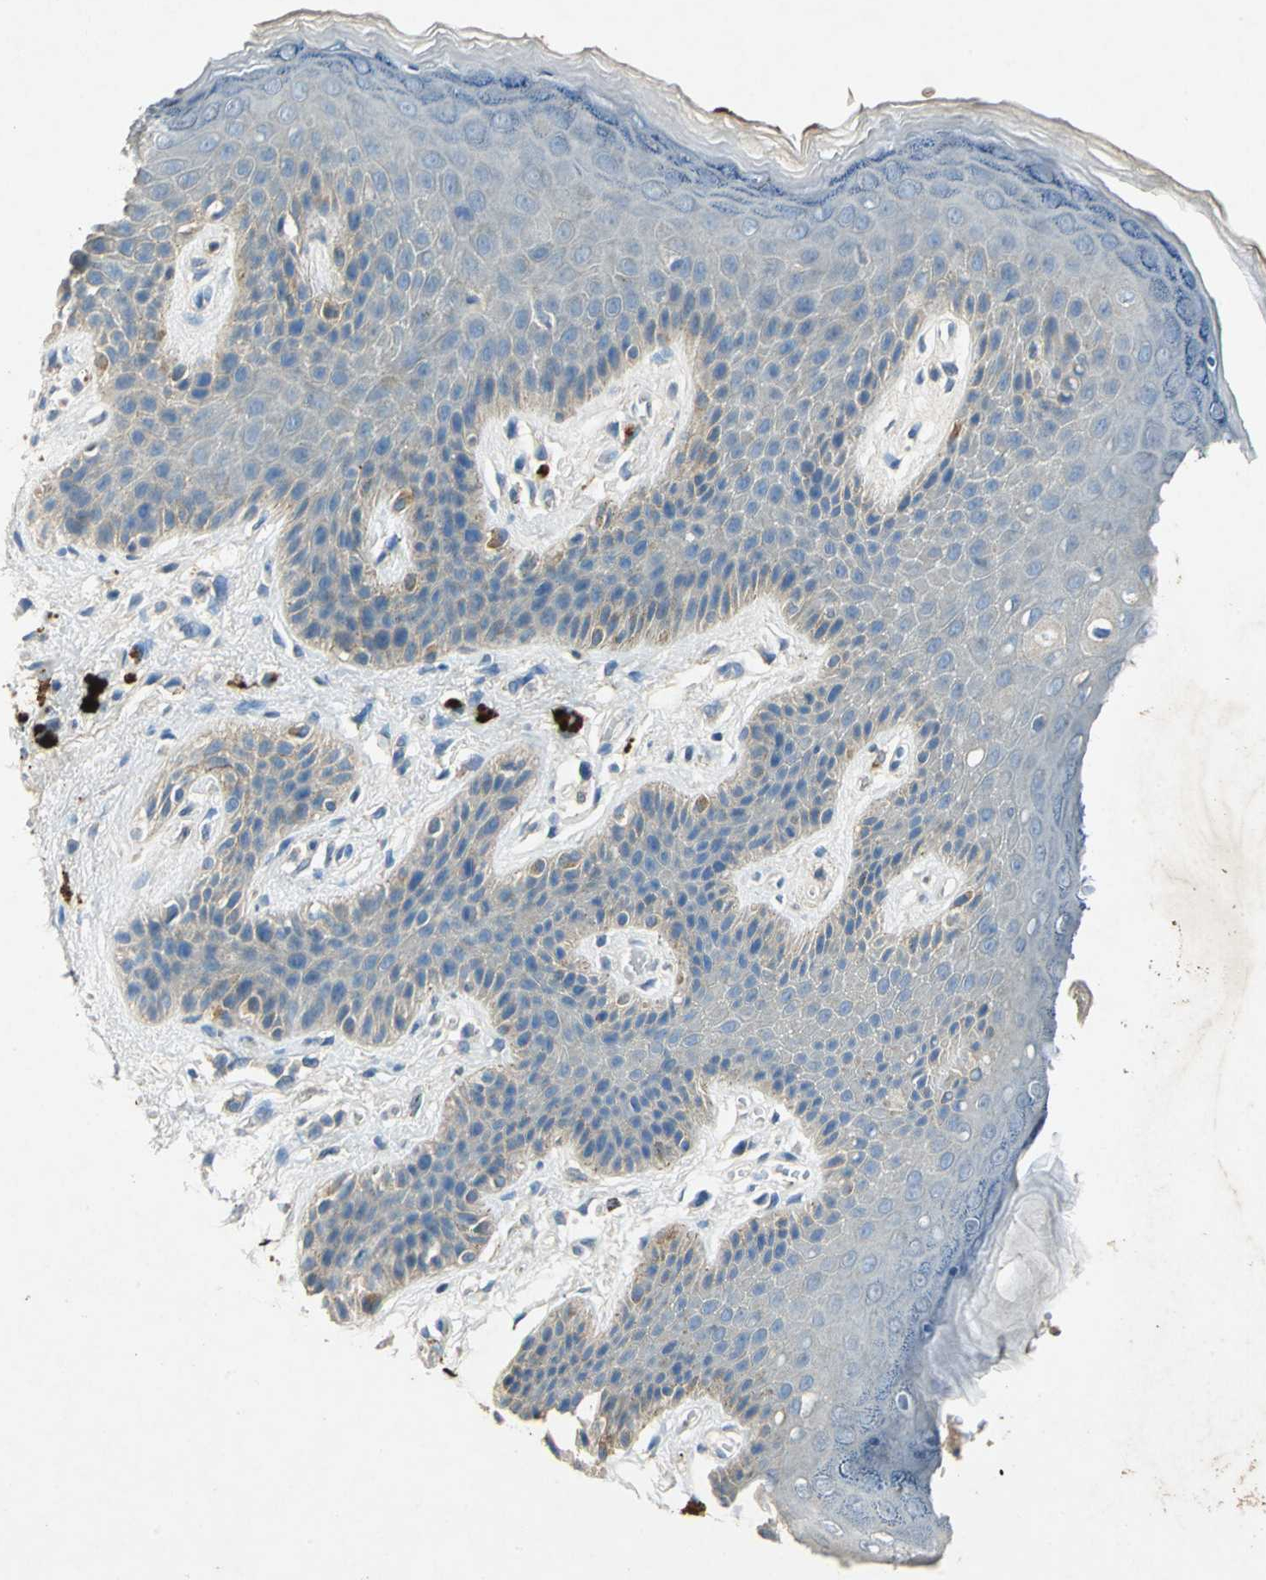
{"staining": {"intensity": "weak", "quantity": "25%-75%", "location": "cytoplasmic/membranous"}, "tissue": "skin", "cell_type": "Epidermal cells", "image_type": "normal", "snomed": [{"axis": "morphology", "description": "Normal tissue, NOS"}, {"axis": "topography", "description": "Anal"}], "caption": "Immunohistochemistry (IHC) micrograph of unremarkable human skin stained for a protein (brown), which reveals low levels of weak cytoplasmic/membranous expression in about 25%-75% of epidermal cells.", "gene": "ADAMTS5", "patient": {"sex": "female", "age": 46}}